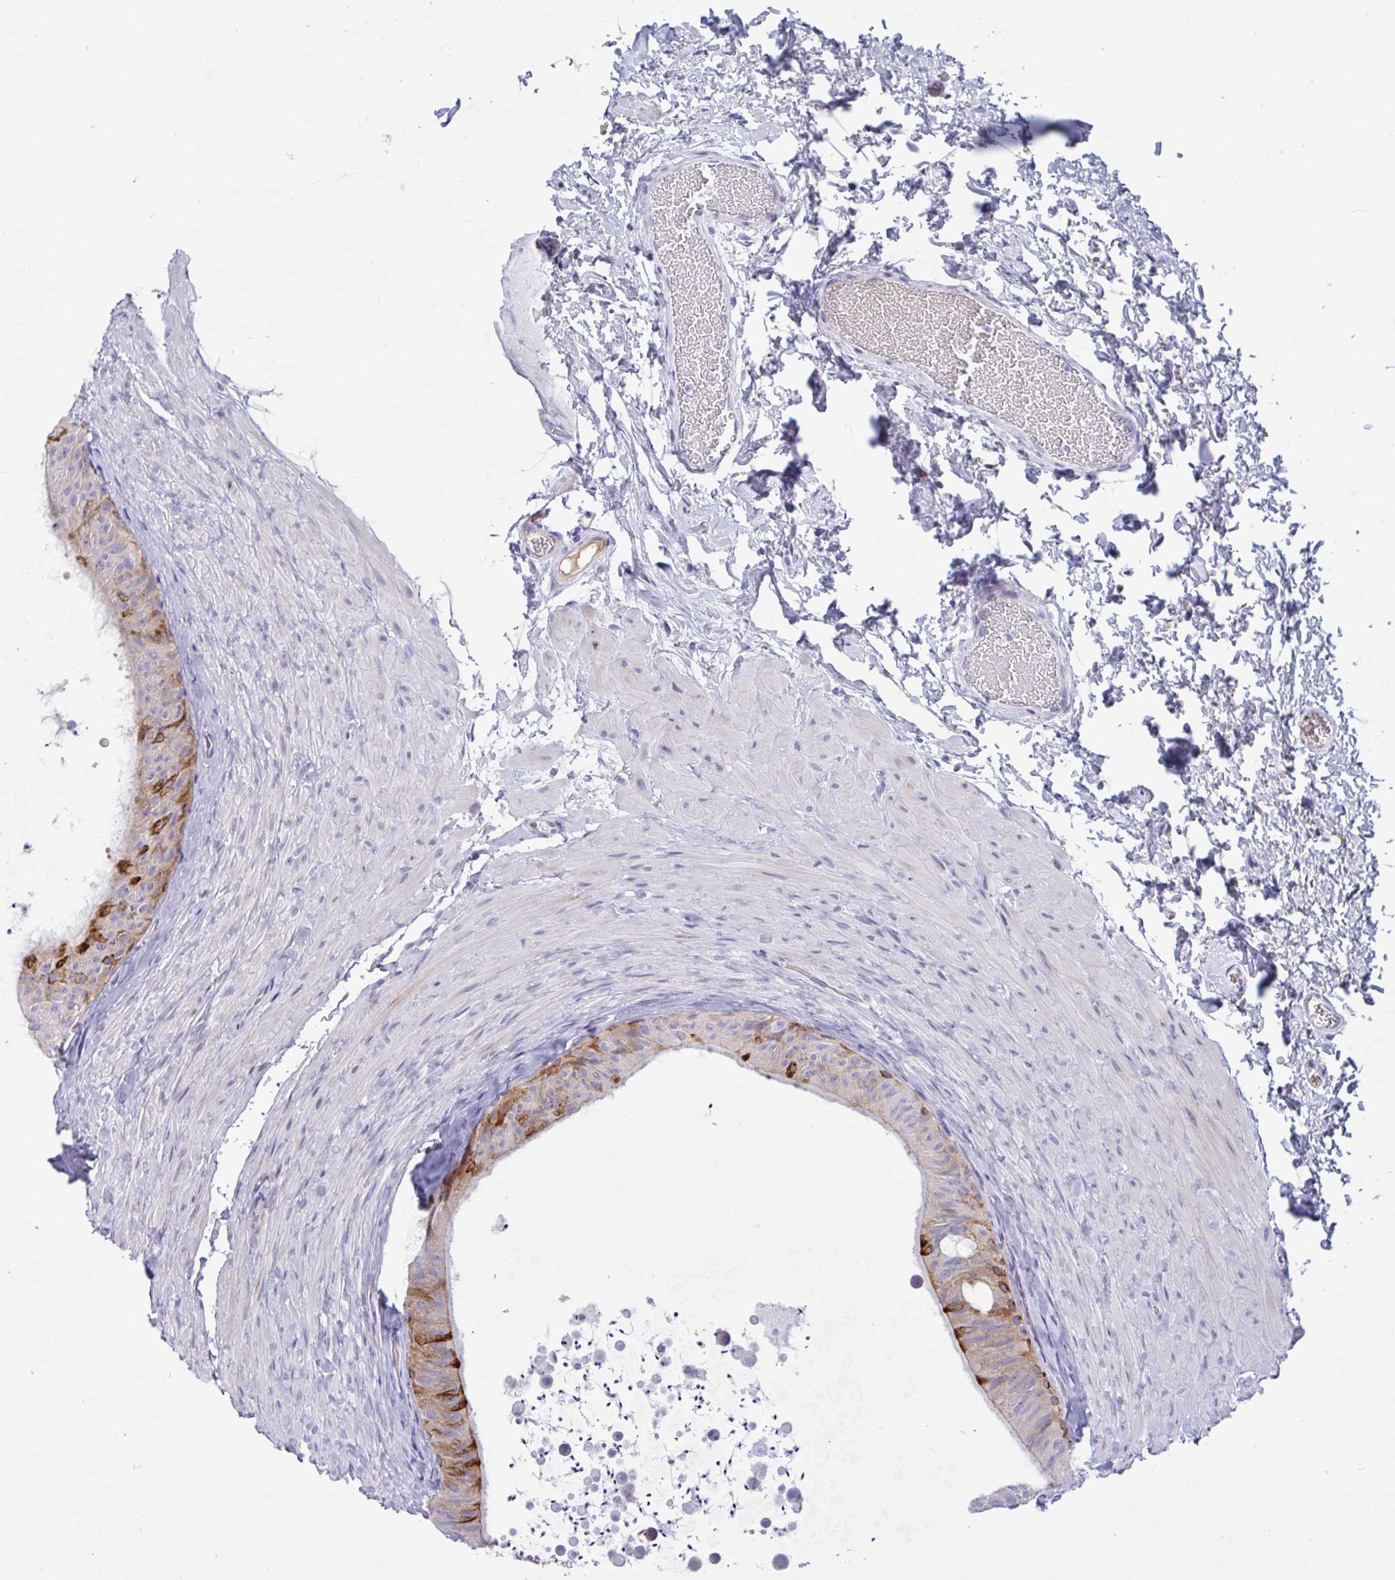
{"staining": {"intensity": "strong", "quantity": "<25%", "location": "cytoplasmic/membranous"}, "tissue": "epididymis", "cell_type": "Glandular cells", "image_type": "normal", "snomed": [{"axis": "morphology", "description": "Normal tissue, NOS"}, {"axis": "topography", "description": "Epididymis, spermatic cord, NOS"}, {"axis": "topography", "description": "Epididymis"}], "caption": "Immunohistochemistry (IHC) (DAB (3,3'-diaminobenzidine)) staining of benign human epididymis reveals strong cytoplasmic/membranous protein staining in approximately <25% of glandular cells.", "gene": "FBXL20", "patient": {"sex": "male", "age": 31}}